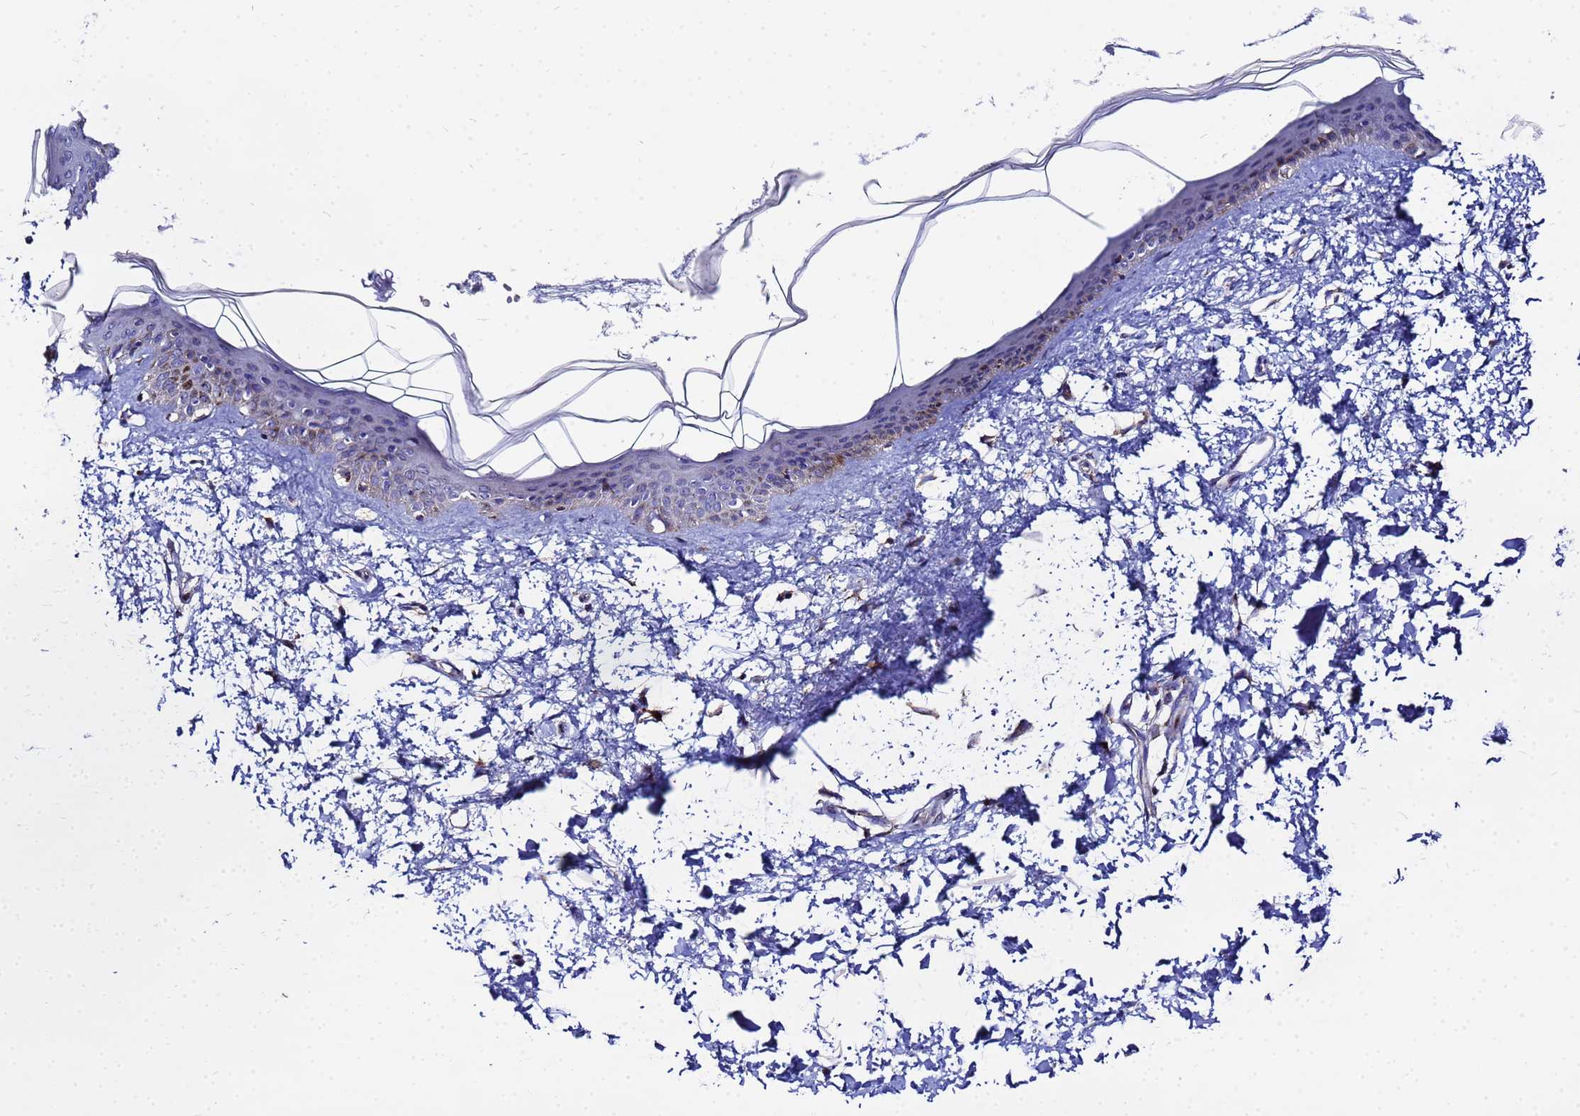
{"staining": {"intensity": "negative", "quantity": "none", "location": "none"}, "tissue": "skin", "cell_type": "Fibroblasts", "image_type": "normal", "snomed": [{"axis": "morphology", "description": "Normal tissue, NOS"}, {"axis": "topography", "description": "Skin"}], "caption": "Human skin stained for a protein using immunohistochemistry reveals no staining in fibroblasts.", "gene": "FAHD2A", "patient": {"sex": "female", "age": 58}}